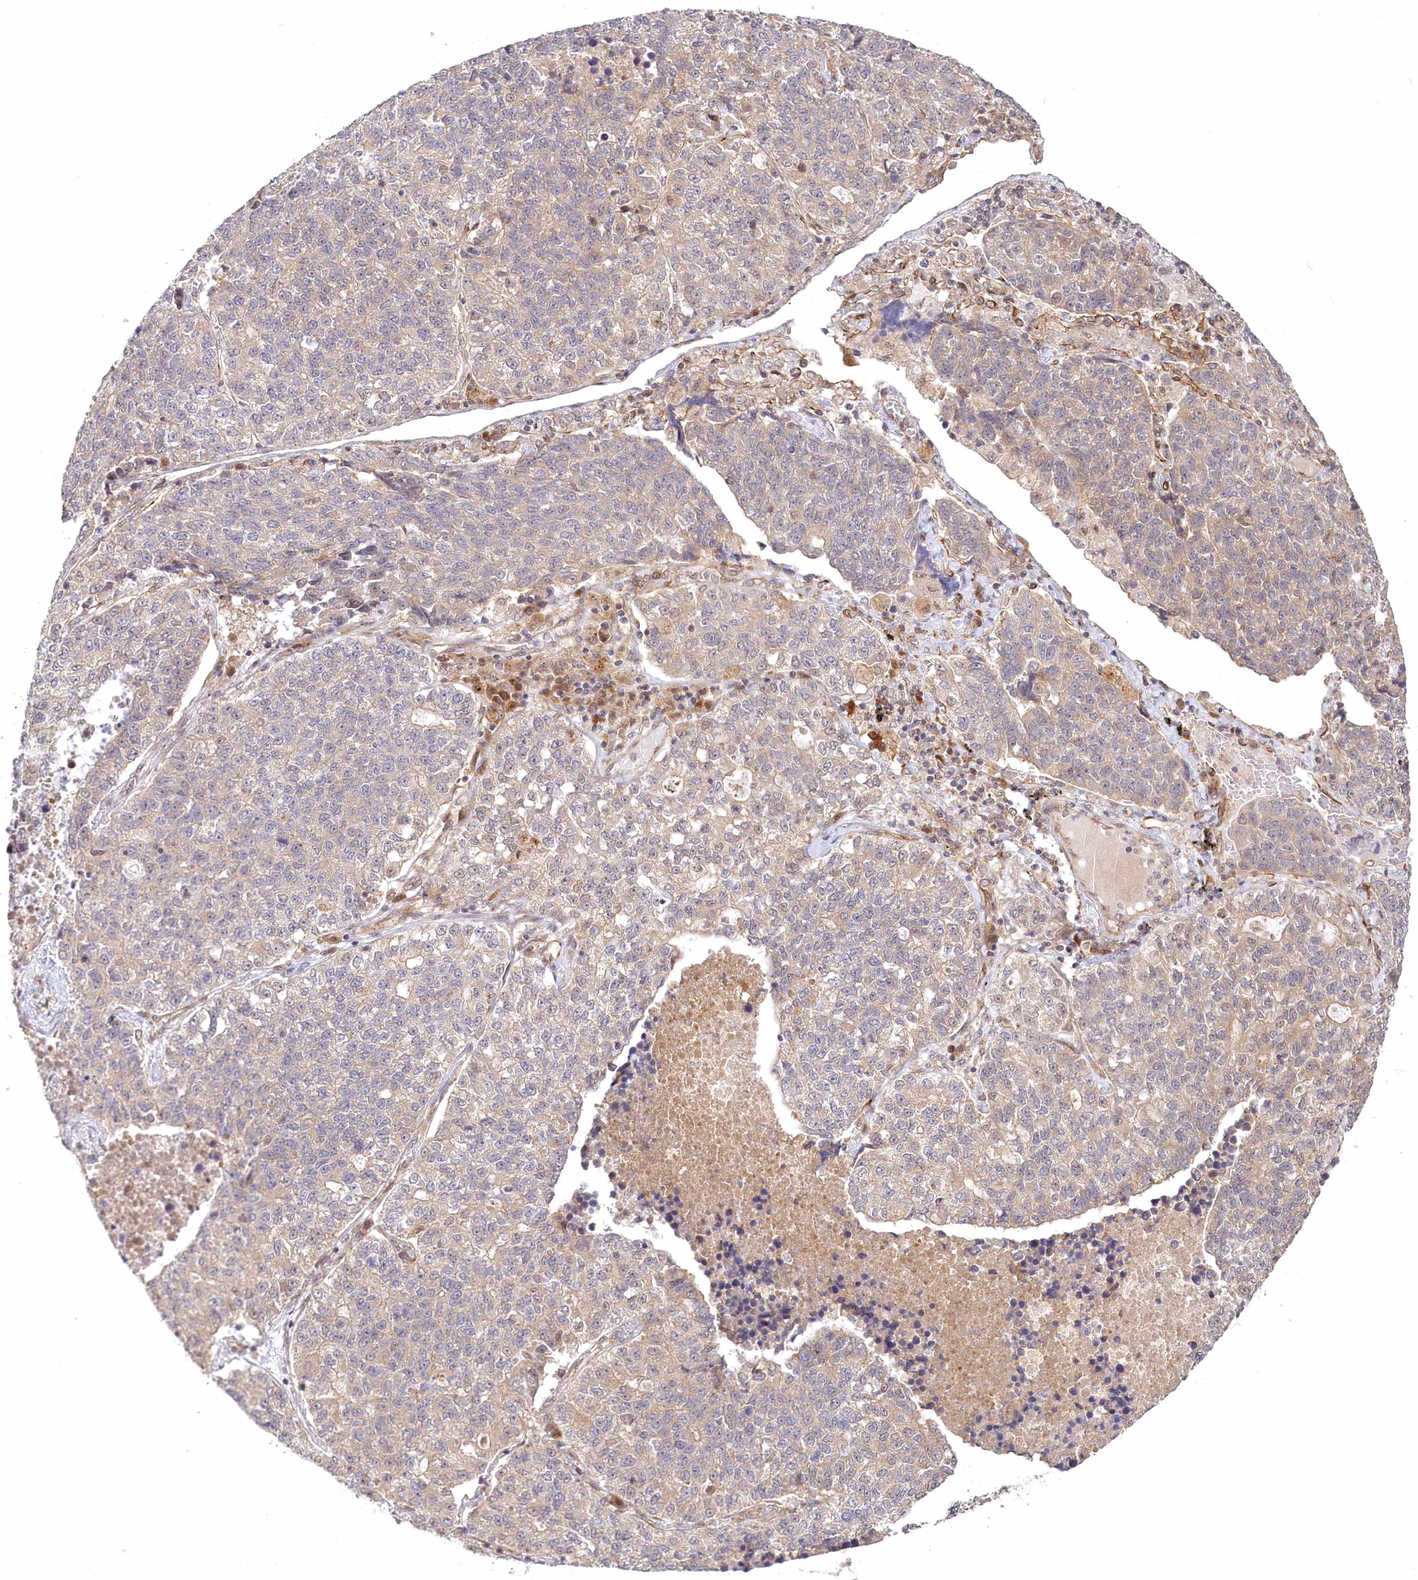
{"staining": {"intensity": "negative", "quantity": "none", "location": "none"}, "tissue": "lung cancer", "cell_type": "Tumor cells", "image_type": "cancer", "snomed": [{"axis": "morphology", "description": "Adenocarcinoma, NOS"}, {"axis": "topography", "description": "Lung"}], "caption": "A micrograph of human lung cancer is negative for staining in tumor cells.", "gene": "CEP70", "patient": {"sex": "male", "age": 49}}